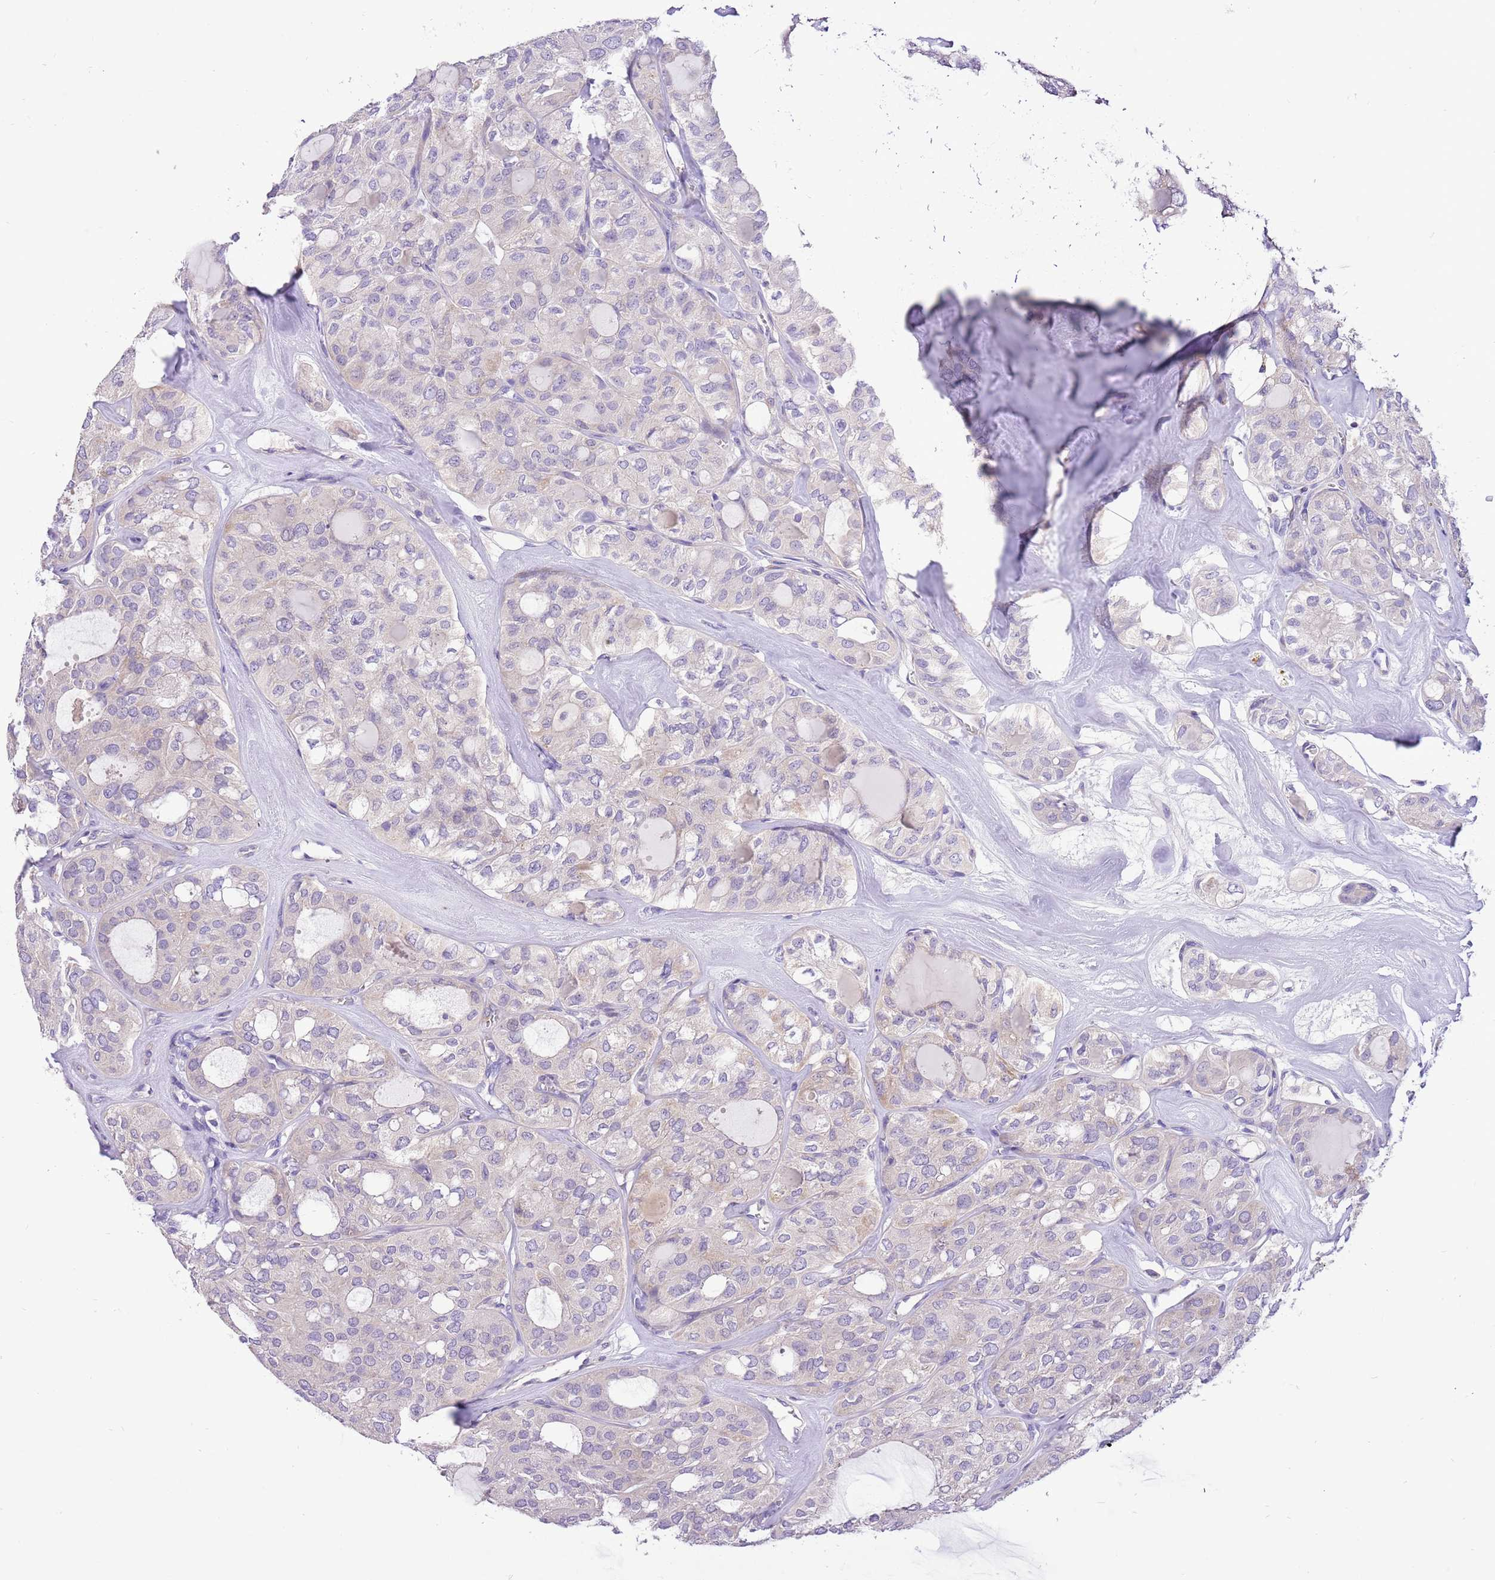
{"staining": {"intensity": "negative", "quantity": "none", "location": "none"}, "tissue": "thyroid cancer", "cell_type": "Tumor cells", "image_type": "cancer", "snomed": [{"axis": "morphology", "description": "Follicular adenoma carcinoma, NOS"}, {"axis": "topography", "description": "Thyroid gland"}], "caption": "High power microscopy histopathology image of an IHC photomicrograph of thyroid follicular adenoma carcinoma, revealing no significant positivity in tumor cells.", "gene": "GLCE", "patient": {"sex": "male", "age": 75}}